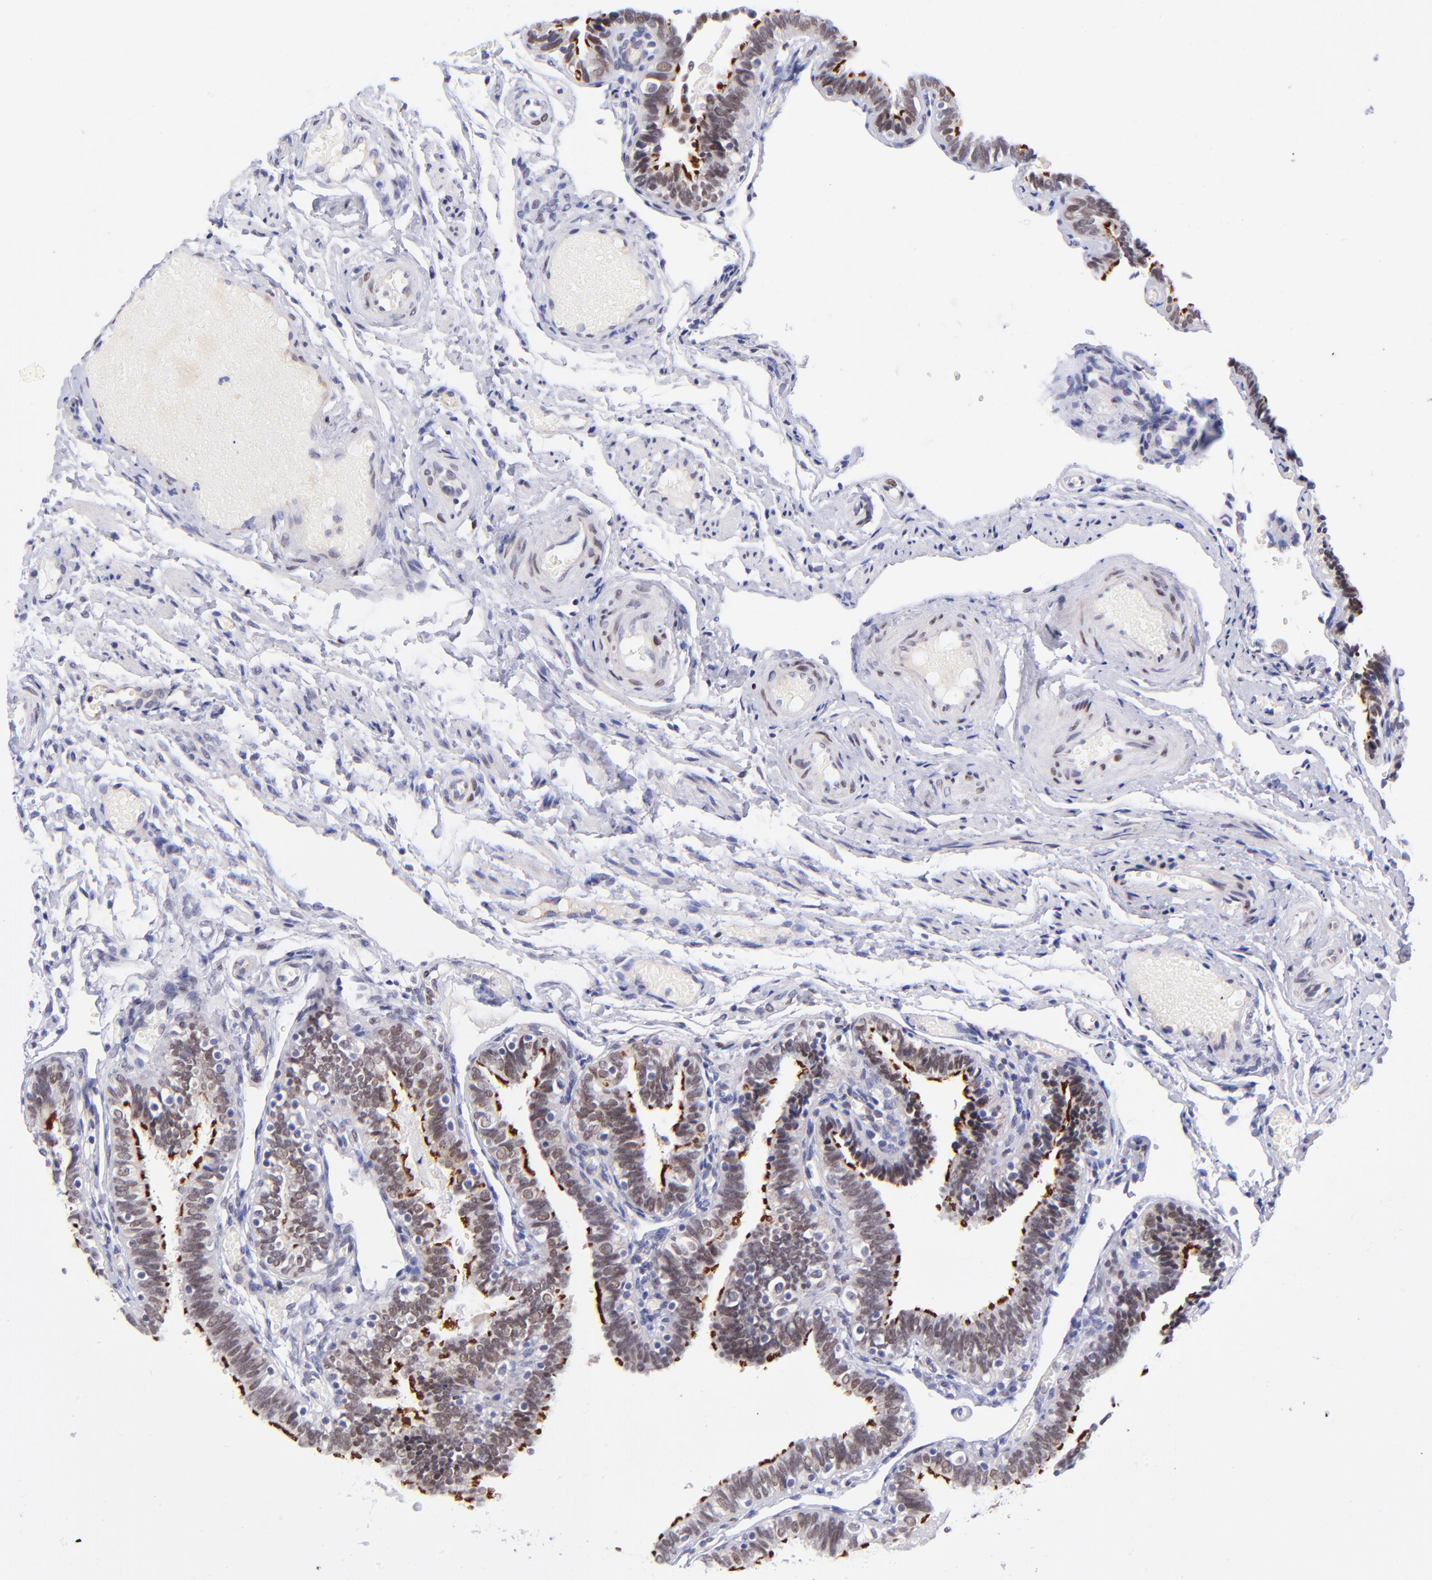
{"staining": {"intensity": "strong", "quantity": ">75%", "location": "cytoplasmic/membranous,nuclear"}, "tissue": "fallopian tube", "cell_type": "Glandular cells", "image_type": "normal", "snomed": [{"axis": "morphology", "description": "Normal tissue, NOS"}, {"axis": "topography", "description": "Fallopian tube"}], "caption": "Strong cytoplasmic/membranous,nuclear positivity for a protein is present in approximately >75% of glandular cells of normal fallopian tube using immunohistochemistry (IHC).", "gene": "SOX6", "patient": {"sex": "female", "age": 46}}